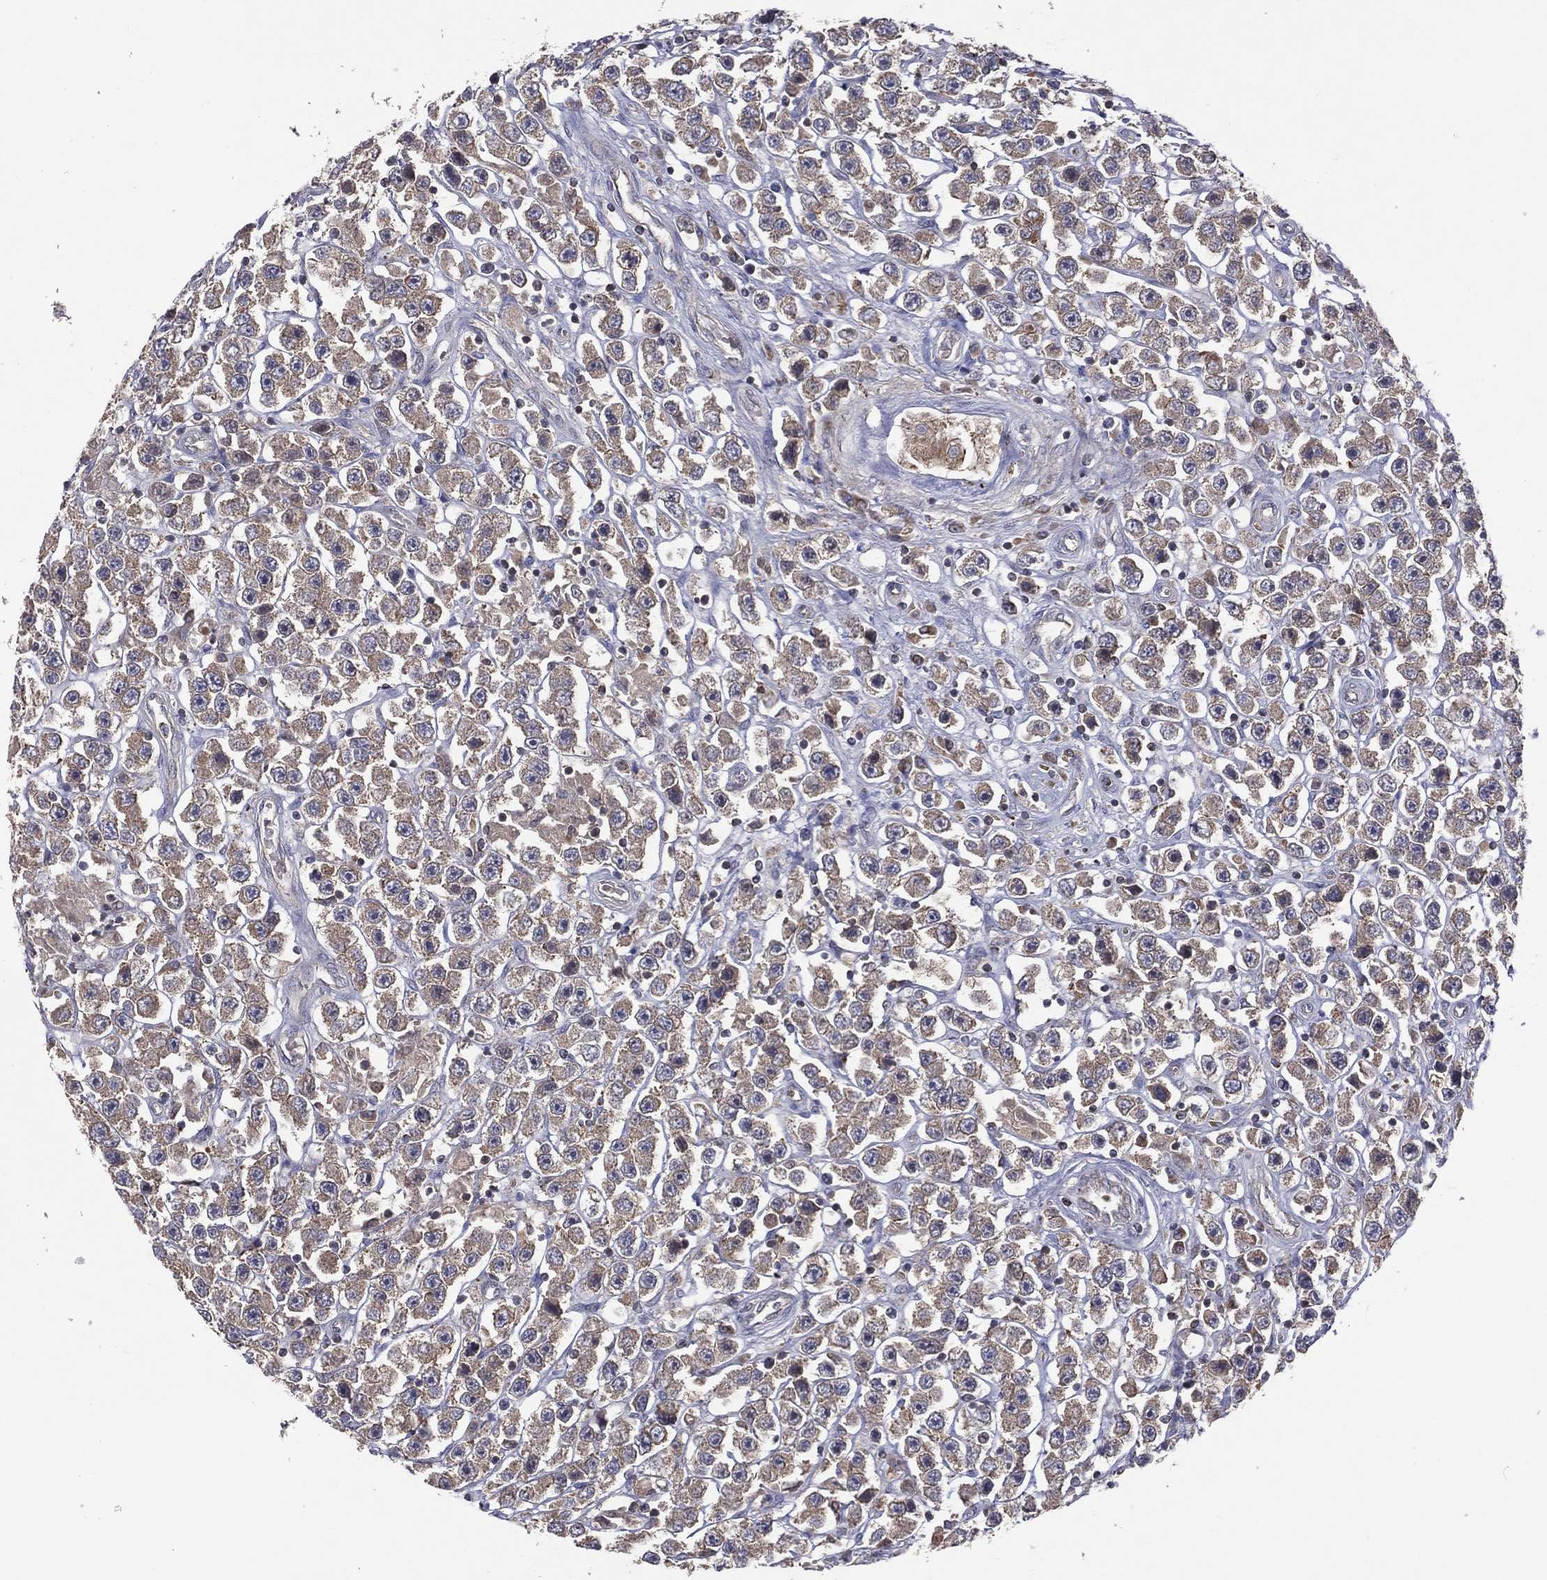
{"staining": {"intensity": "weak", "quantity": ">75%", "location": "cytoplasmic/membranous"}, "tissue": "testis cancer", "cell_type": "Tumor cells", "image_type": "cancer", "snomed": [{"axis": "morphology", "description": "Seminoma, NOS"}, {"axis": "topography", "description": "Testis"}], "caption": "Protein analysis of testis seminoma tissue shows weak cytoplasmic/membranous positivity in approximately >75% of tumor cells.", "gene": "STARD3", "patient": {"sex": "male", "age": 45}}